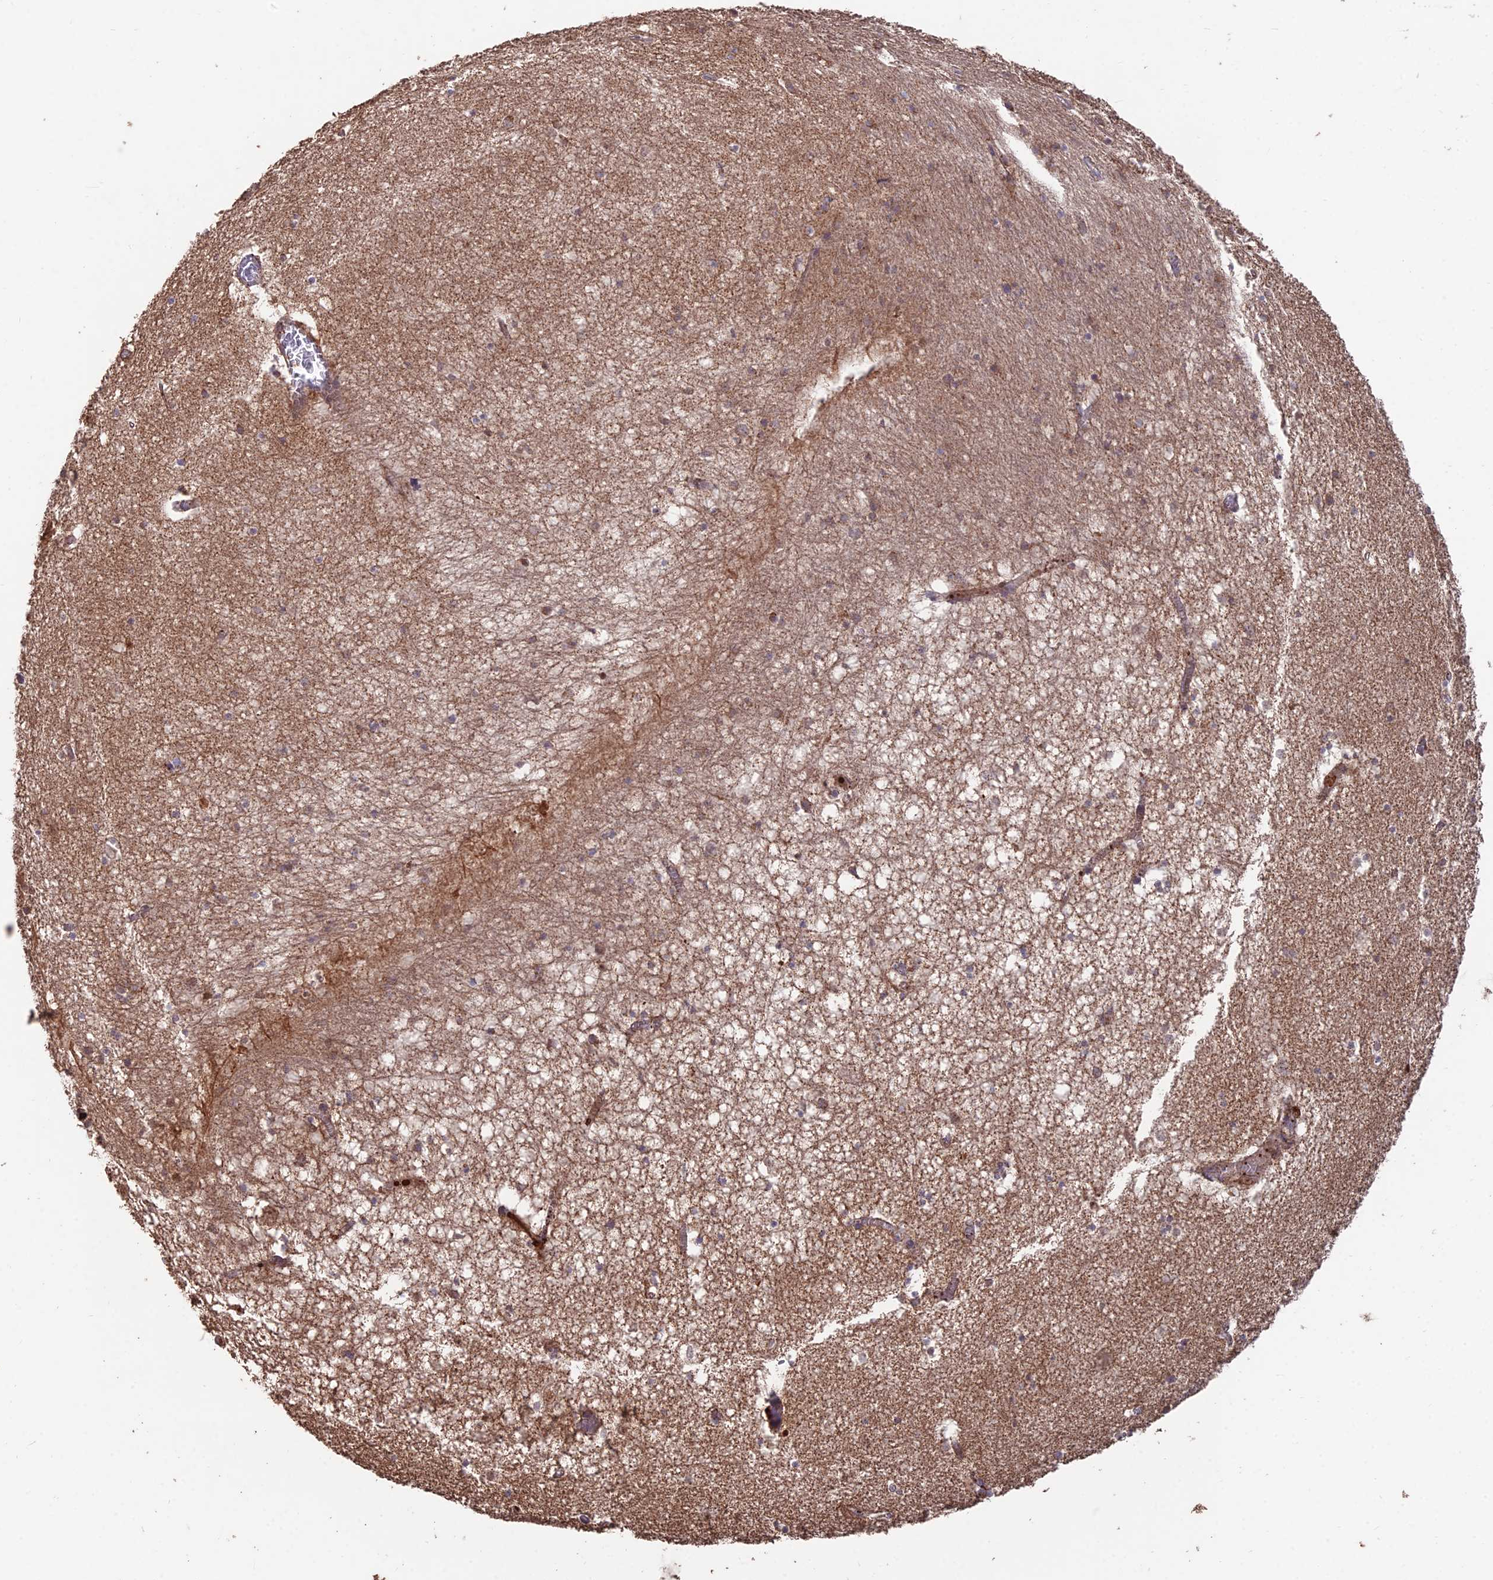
{"staining": {"intensity": "negative", "quantity": "none", "location": "none"}, "tissue": "hippocampus", "cell_type": "Glial cells", "image_type": "normal", "snomed": [{"axis": "morphology", "description": "Normal tissue, NOS"}, {"axis": "topography", "description": "Hippocampus"}], "caption": "Immunohistochemistry histopathology image of unremarkable hippocampus stained for a protein (brown), which shows no positivity in glial cells. Brightfield microscopy of immunohistochemistry stained with DAB (brown) and hematoxylin (blue), captured at high magnification.", "gene": "IFT22", "patient": {"sex": "female", "age": 64}}